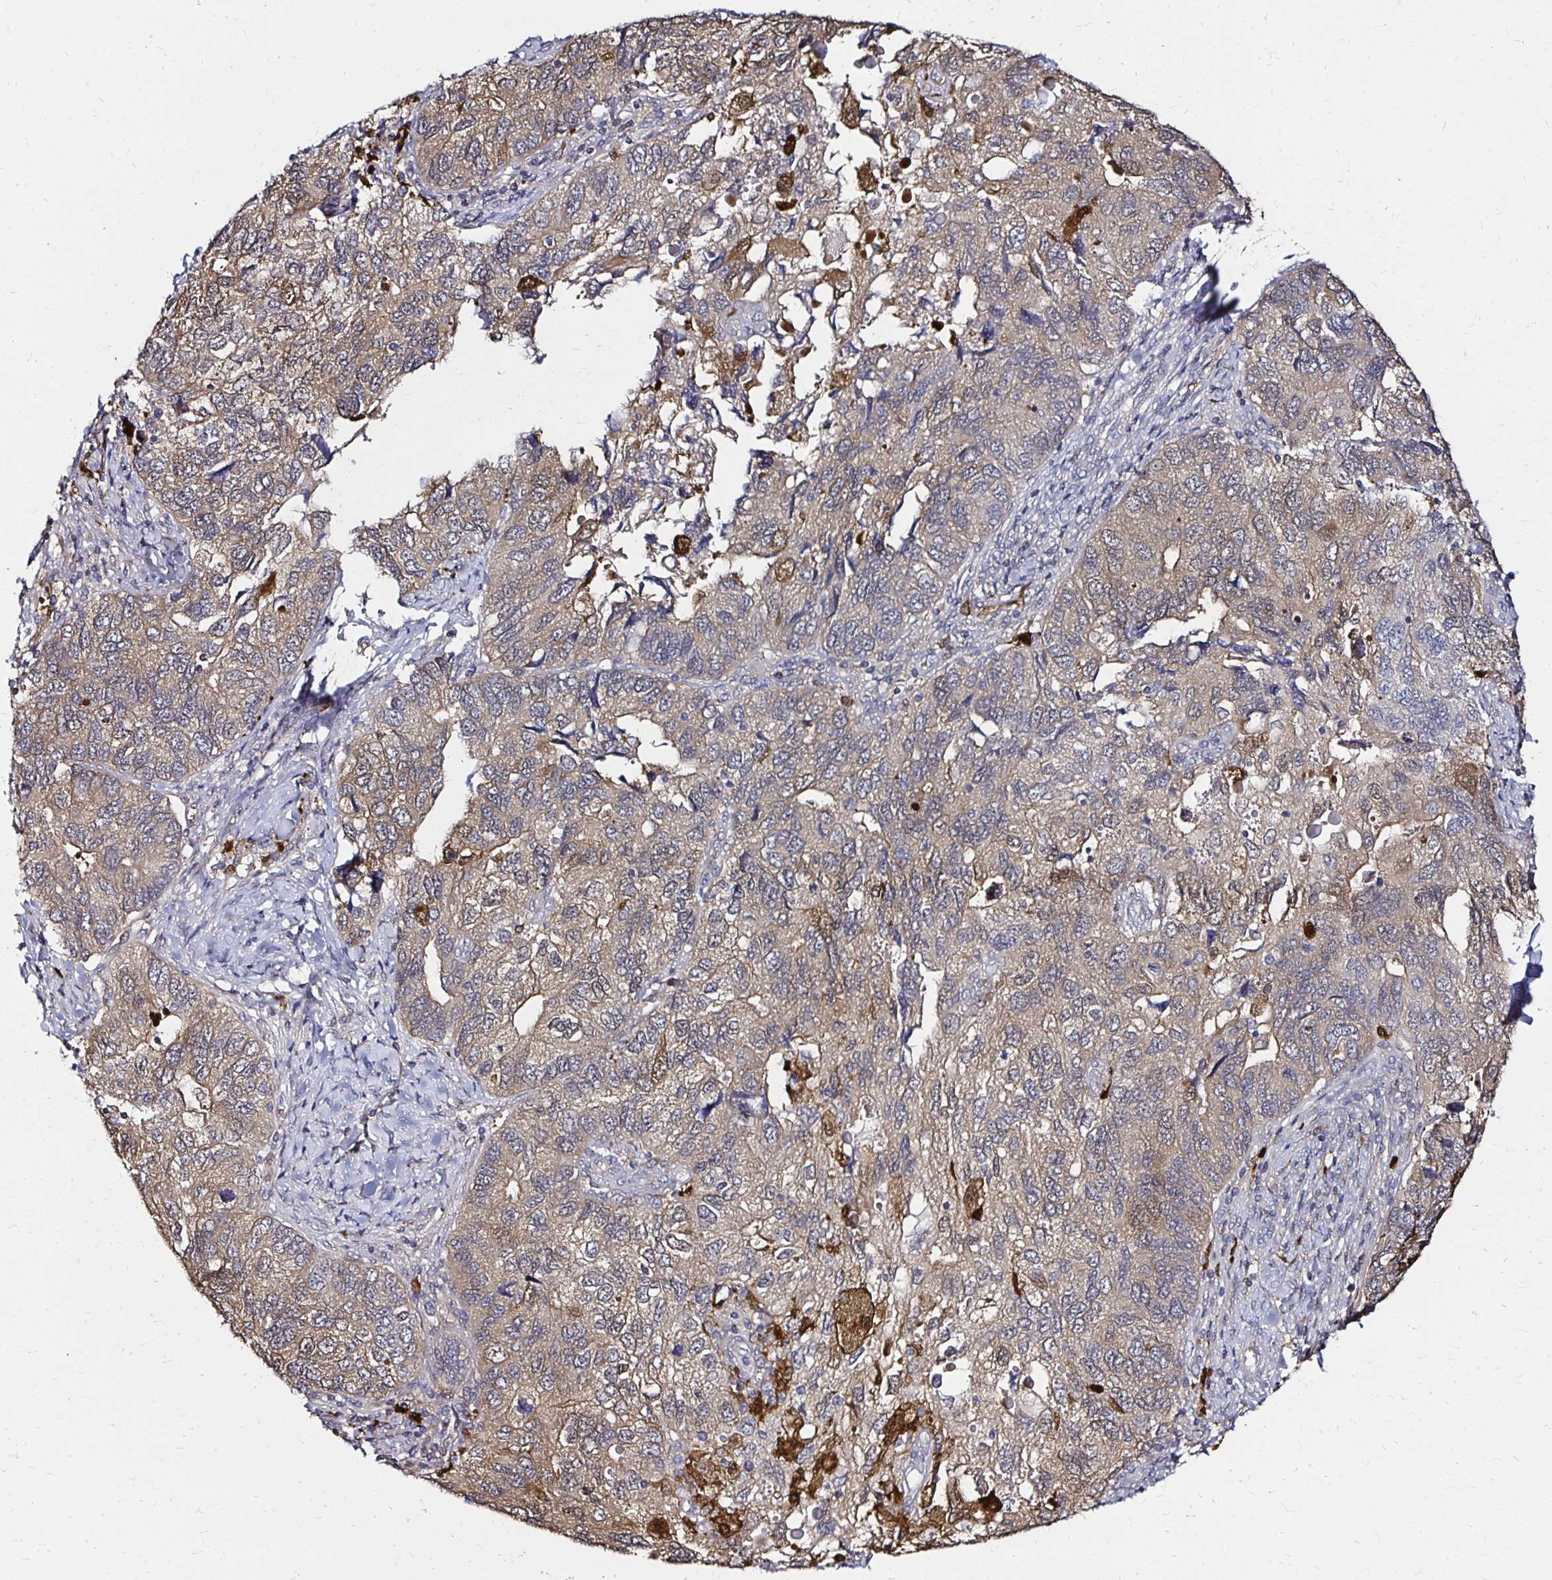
{"staining": {"intensity": "weak", "quantity": "25%-75%", "location": "cytoplasmic/membranous"}, "tissue": "endometrial cancer", "cell_type": "Tumor cells", "image_type": "cancer", "snomed": [{"axis": "morphology", "description": "Carcinoma, NOS"}, {"axis": "topography", "description": "Uterus"}], "caption": "Endometrial cancer (carcinoma) stained for a protein (brown) shows weak cytoplasmic/membranous positive expression in approximately 25%-75% of tumor cells.", "gene": "TXN", "patient": {"sex": "female", "age": 76}}